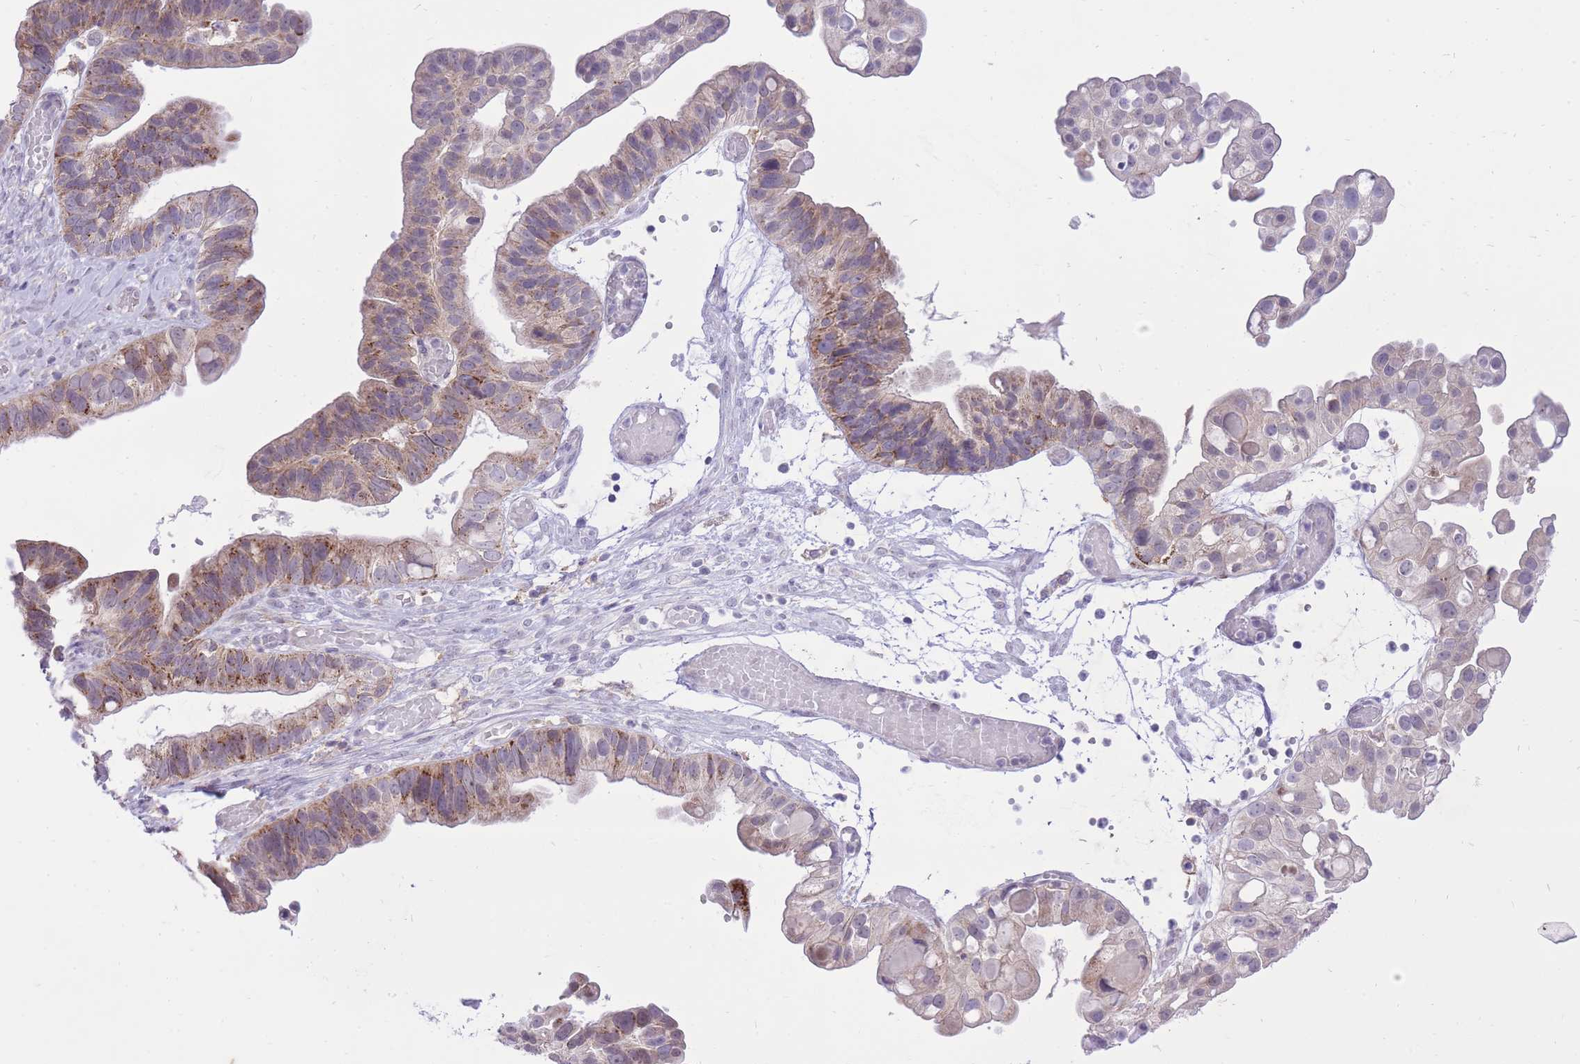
{"staining": {"intensity": "moderate", "quantity": ">75%", "location": "cytoplasmic/membranous"}, "tissue": "ovarian cancer", "cell_type": "Tumor cells", "image_type": "cancer", "snomed": [{"axis": "morphology", "description": "Cystadenocarcinoma, serous, NOS"}, {"axis": "topography", "description": "Ovary"}], "caption": "A medium amount of moderate cytoplasmic/membranous staining is identified in about >75% of tumor cells in ovarian cancer tissue.", "gene": "DENND2D", "patient": {"sex": "female", "age": 56}}